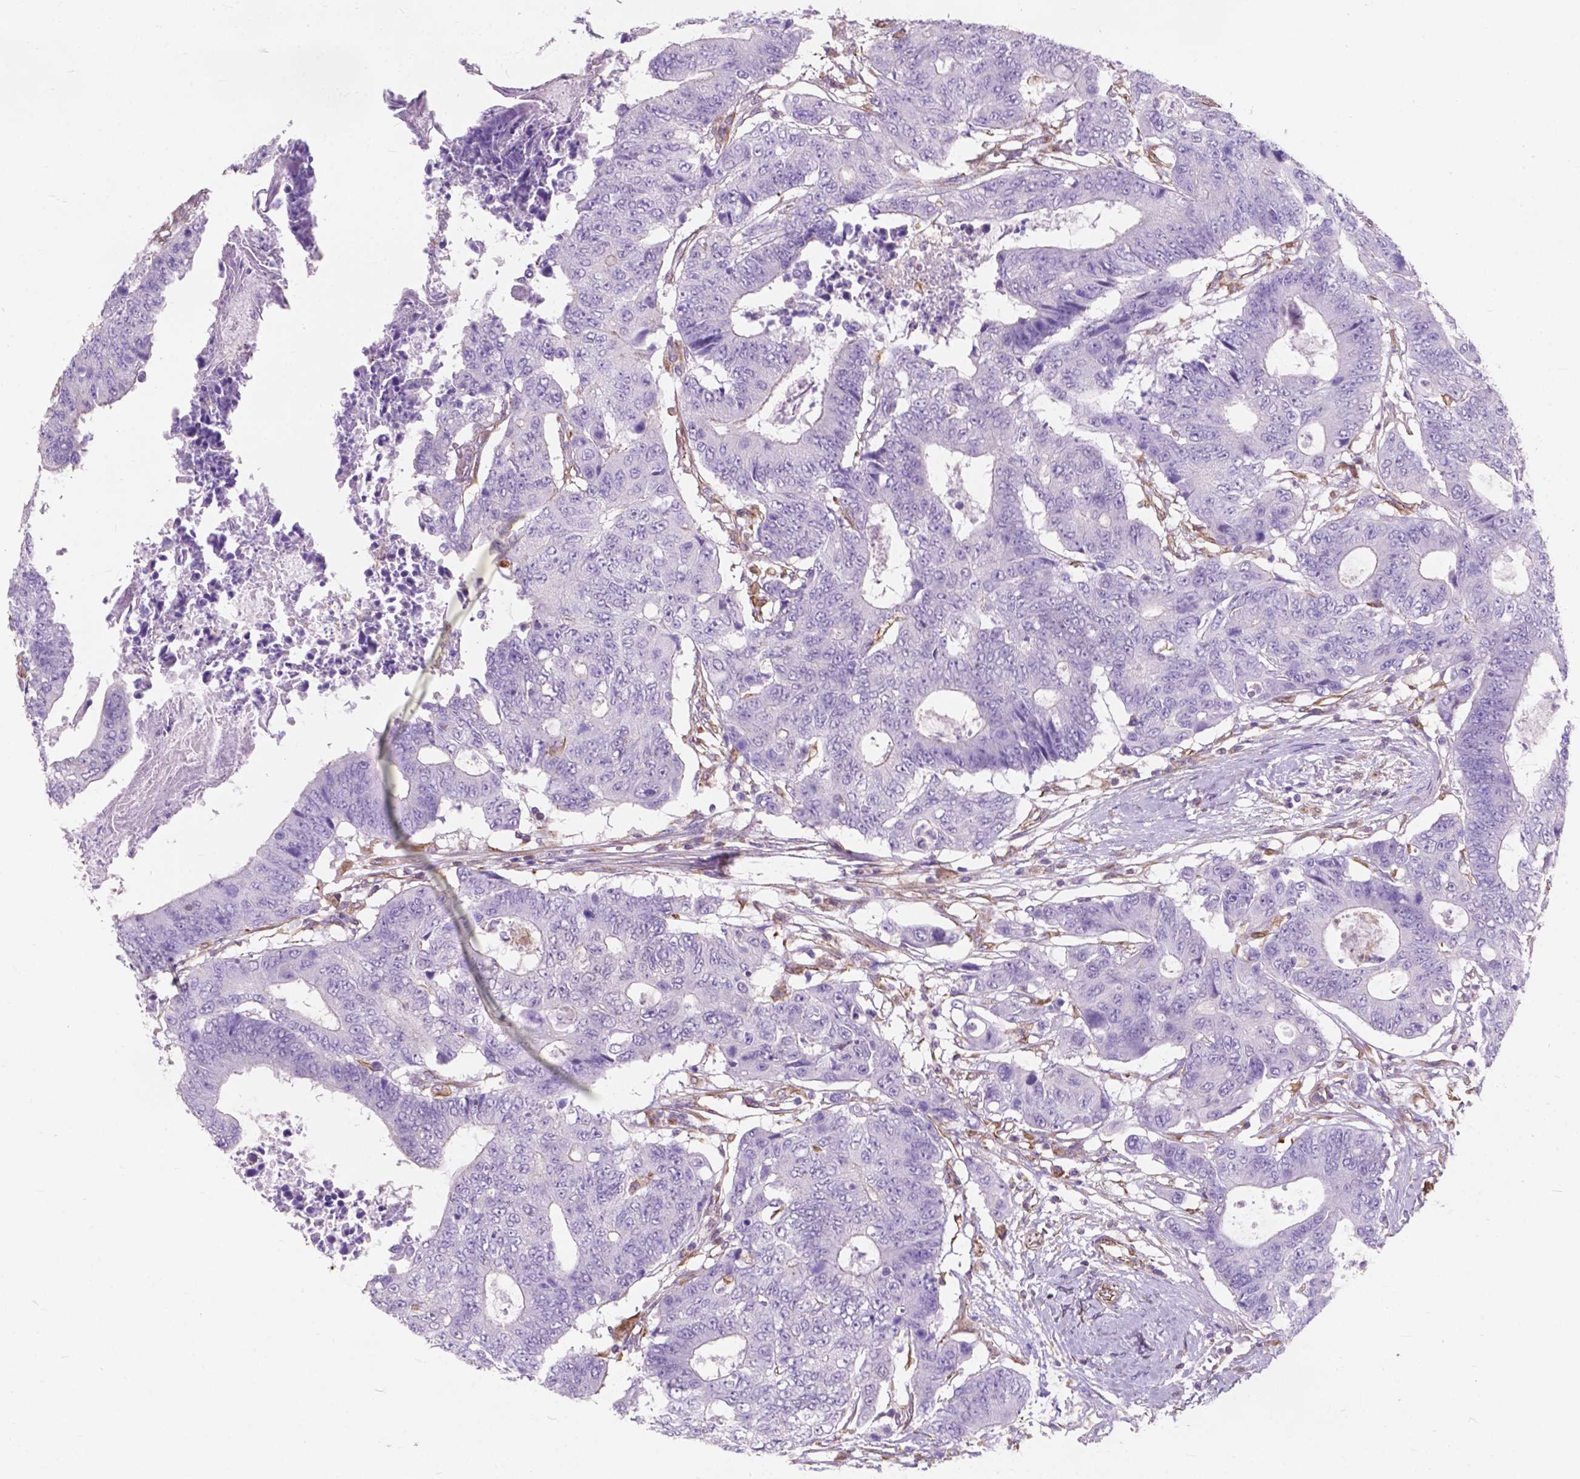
{"staining": {"intensity": "negative", "quantity": "none", "location": "none"}, "tissue": "colorectal cancer", "cell_type": "Tumor cells", "image_type": "cancer", "snomed": [{"axis": "morphology", "description": "Adenocarcinoma, NOS"}, {"axis": "topography", "description": "Colon"}], "caption": "The image reveals no significant positivity in tumor cells of colorectal cancer (adenocarcinoma).", "gene": "AMOT", "patient": {"sex": "female", "age": 48}}